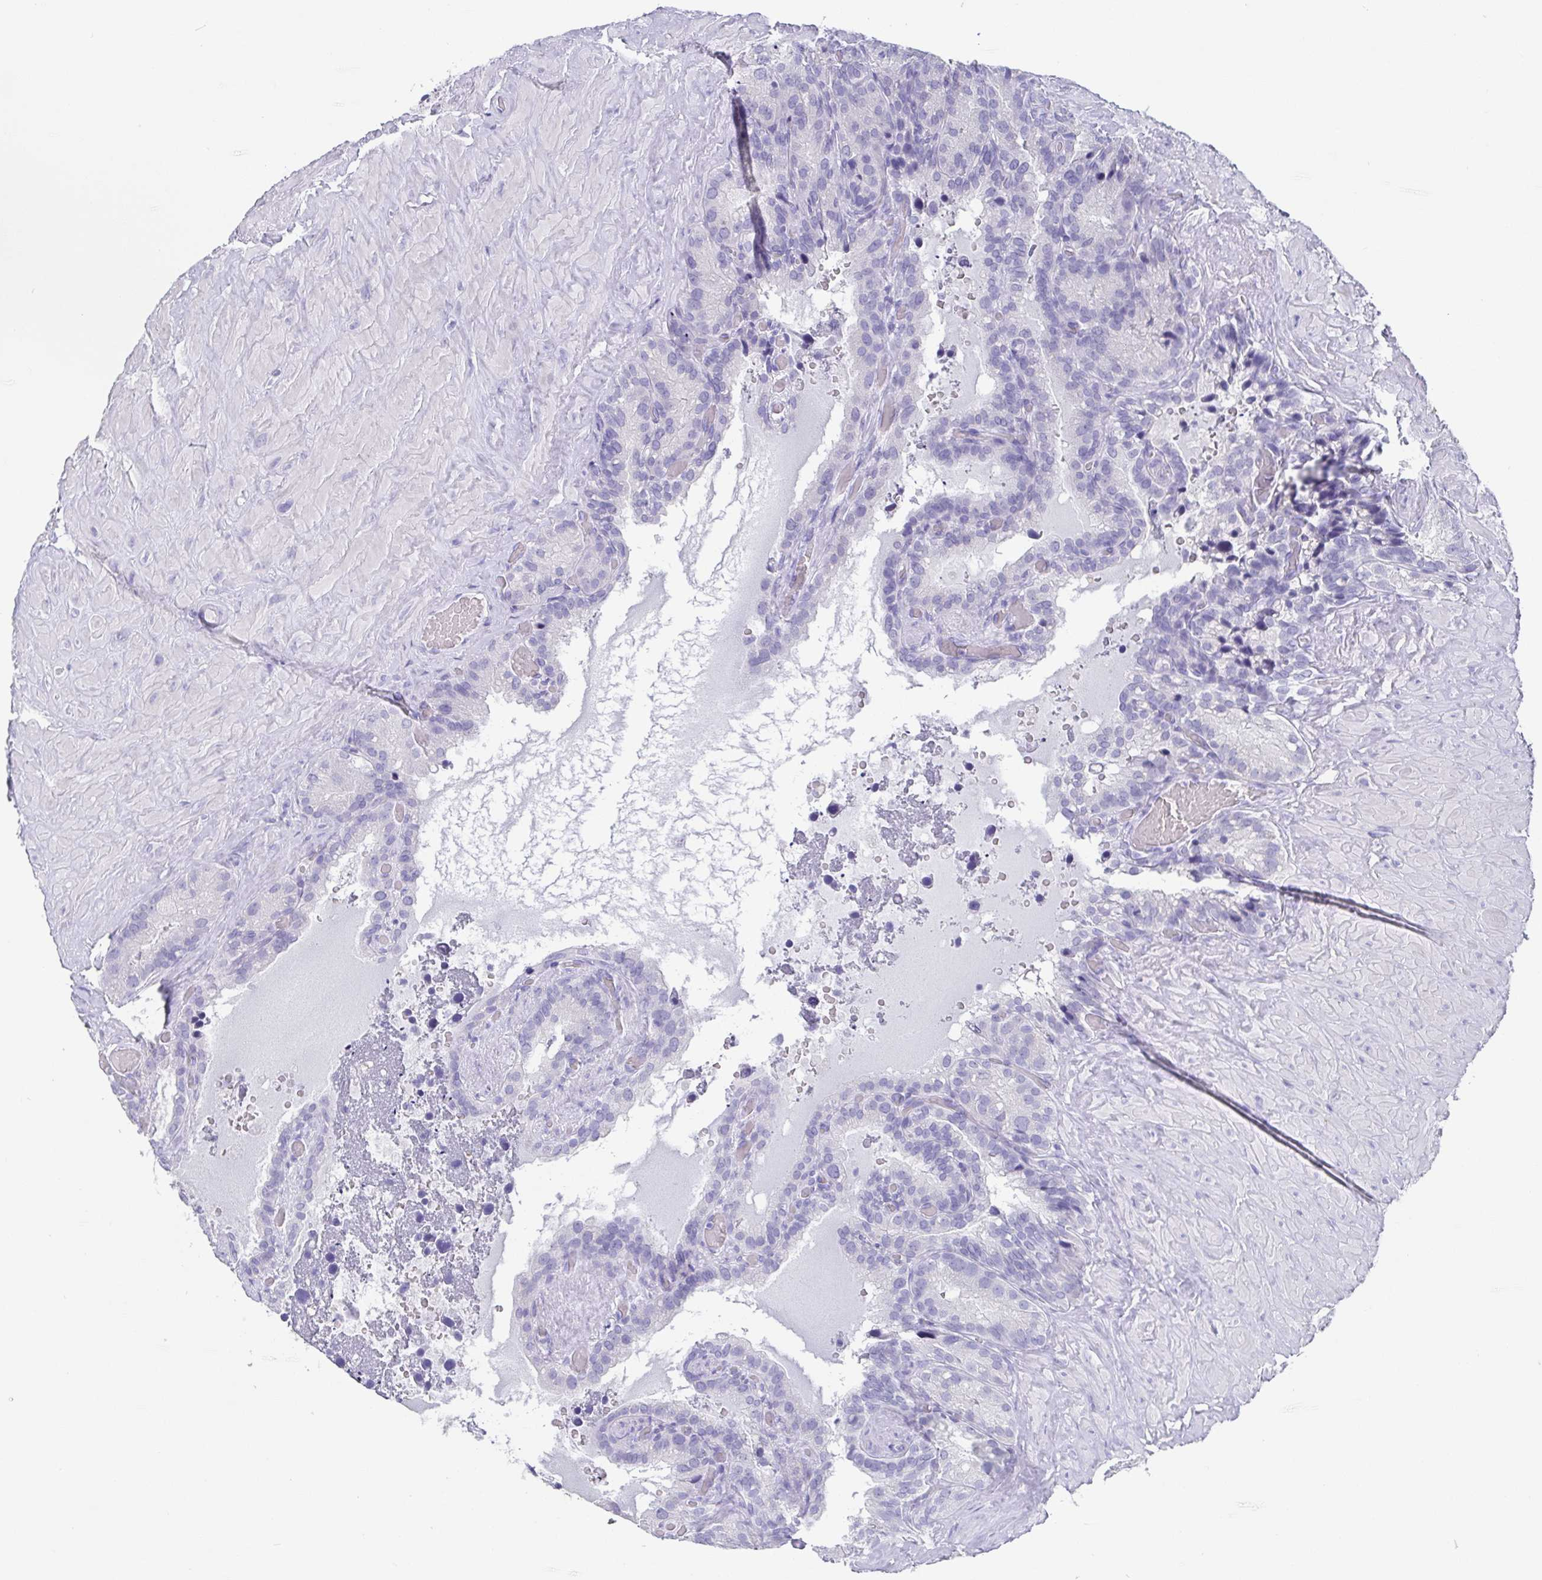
{"staining": {"intensity": "negative", "quantity": "none", "location": "none"}, "tissue": "seminal vesicle", "cell_type": "Glandular cells", "image_type": "normal", "snomed": [{"axis": "morphology", "description": "Normal tissue, NOS"}, {"axis": "topography", "description": "Seminal veicle"}], "caption": "Immunohistochemistry micrograph of benign seminal vesicle: seminal vesicle stained with DAB (3,3'-diaminobenzidine) demonstrates no significant protein staining in glandular cells.", "gene": "SCGN", "patient": {"sex": "male", "age": 60}}